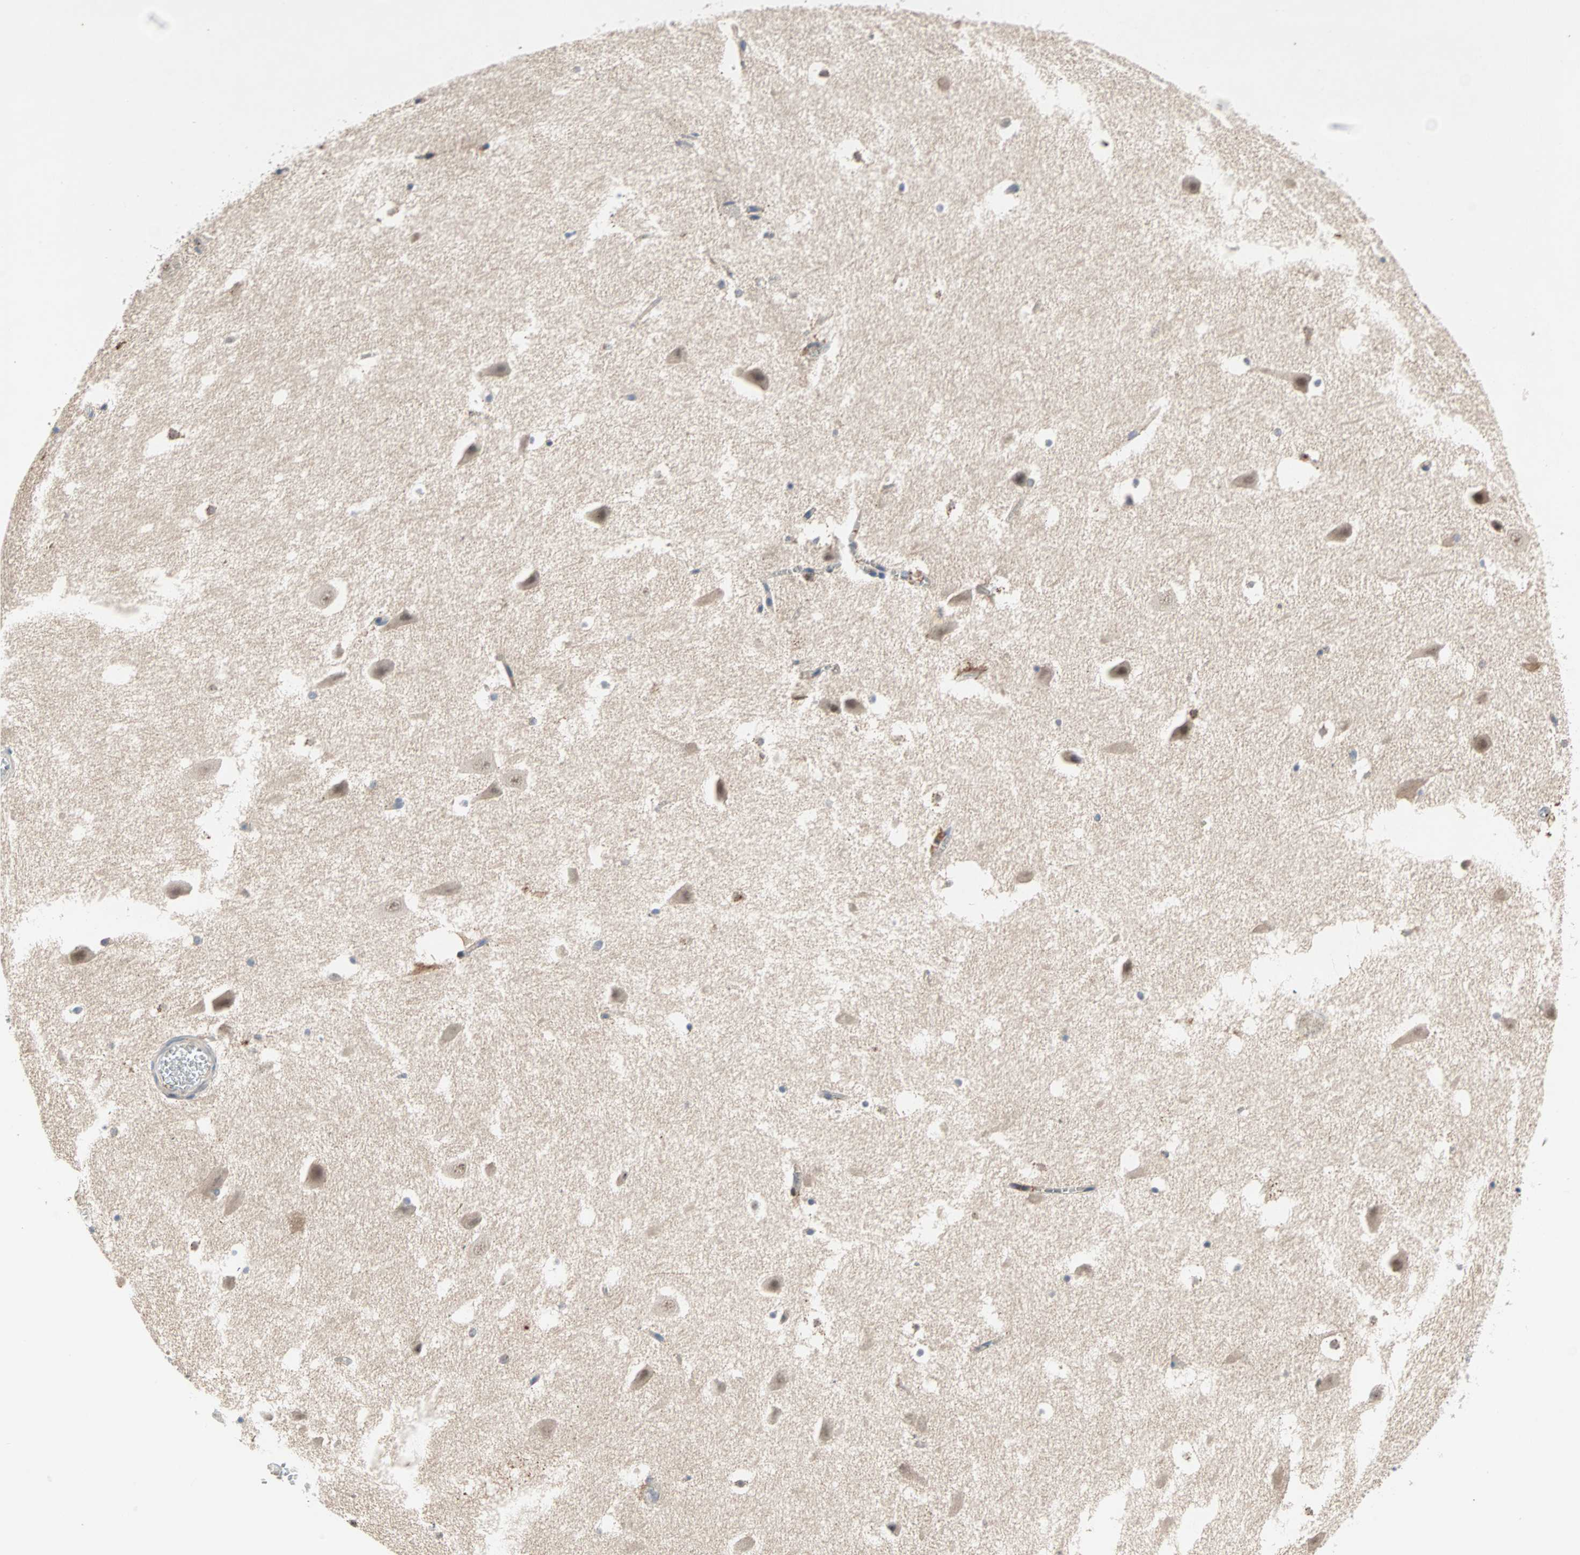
{"staining": {"intensity": "weak", "quantity": "<25%", "location": "cytoplasmic/membranous"}, "tissue": "hippocampus", "cell_type": "Glial cells", "image_type": "normal", "snomed": [{"axis": "morphology", "description": "Normal tissue, NOS"}, {"axis": "topography", "description": "Hippocampus"}], "caption": "Hippocampus stained for a protein using immunohistochemistry displays no positivity glial cells.", "gene": "PROS1", "patient": {"sex": "male", "age": 45}}